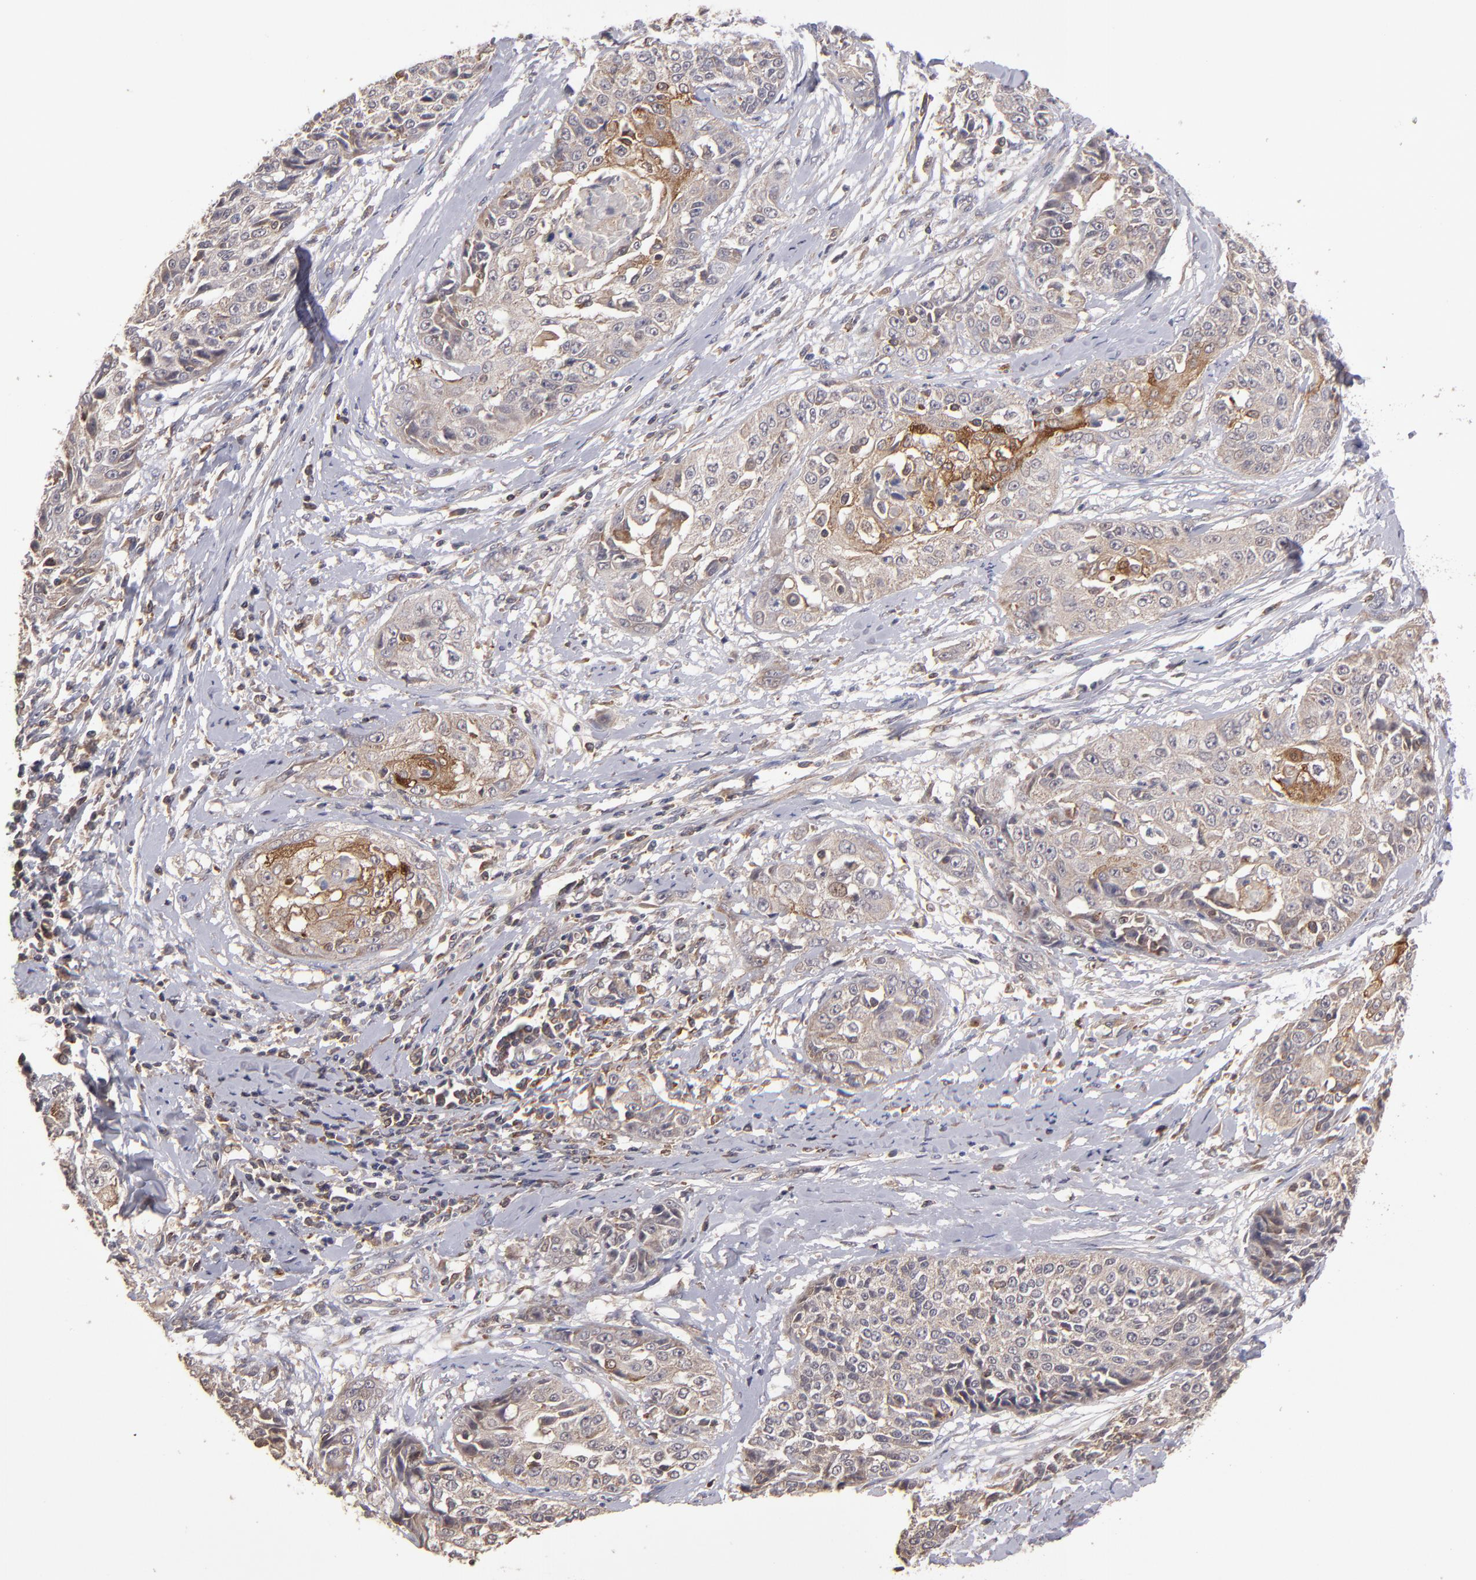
{"staining": {"intensity": "moderate", "quantity": ">75%", "location": "cytoplasmic/membranous"}, "tissue": "cervical cancer", "cell_type": "Tumor cells", "image_type": "cancer", "snomed": [{"axis": "morphology", "description": "Squamous cell carcinoma, NOS"}, {"axis": "topography", "description": "Cervix"}], "caption": "Cervical cancer was stained to show a protein in brown. There is medium levels of moderate cytoplasmic/membranous positivity in approximately >75% of tumor cells.", "gene": "NF2", "patient": {"sex": "female", "age": 64}}